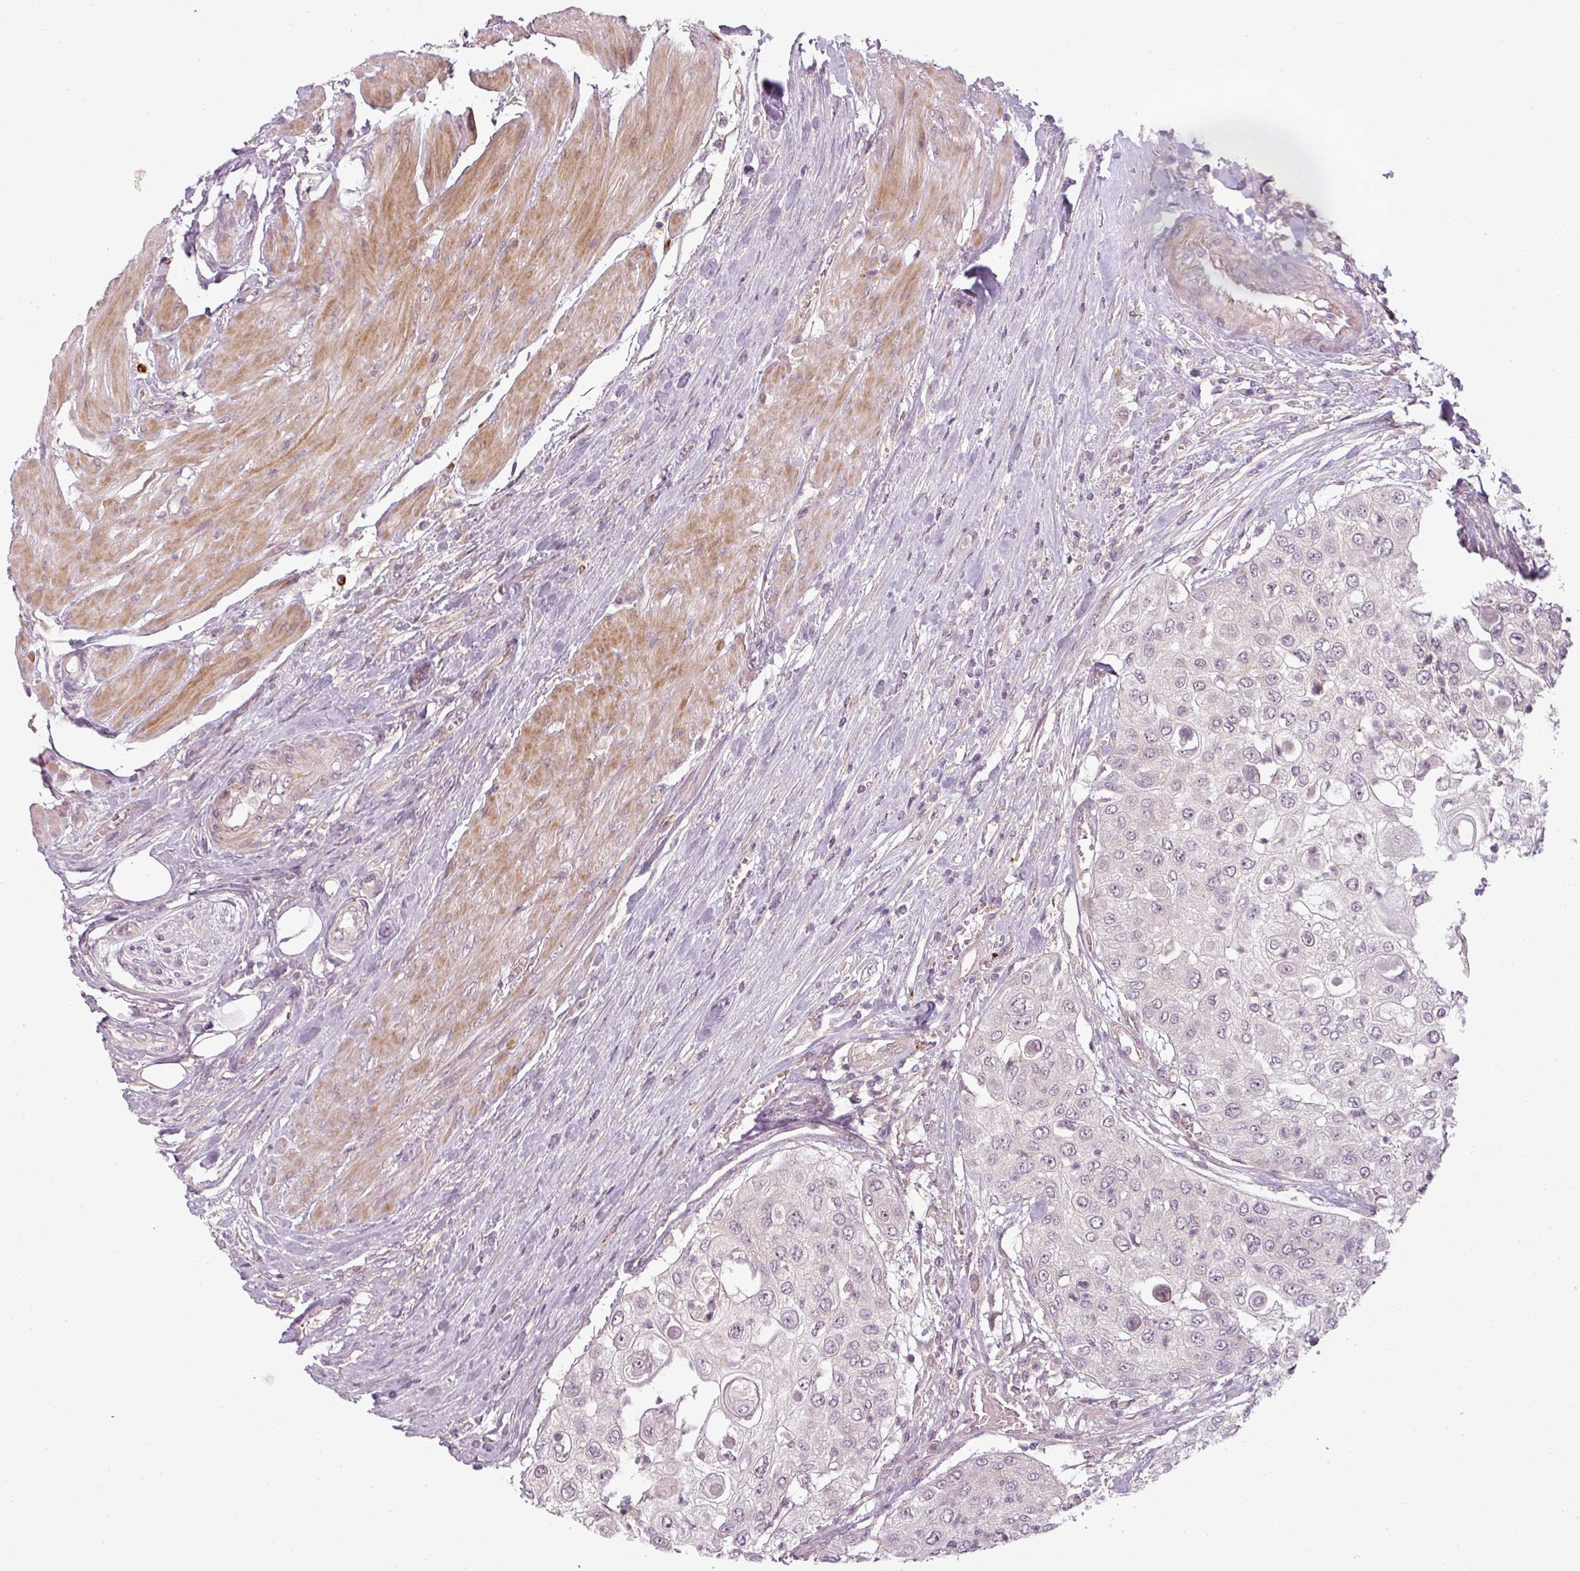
{"staining": {"intensity": "negative", "quantity": "none", "location": "none"}, "tissue": "urothelial cancer", "cell_type": "Tumor cells", "image_type": "cancer", "snomed": [{"axis": "morphology", "description": "Urothelial carcinoma, High grade"}, {"axis": "topography", "description": "Urinary bladder"}], "caption": "Immunohistochemistry of urothelial cancer displays no staining in tumor cells.", "gene": "SLC16A9", "patient": {"sex": "female", "age": 79}}